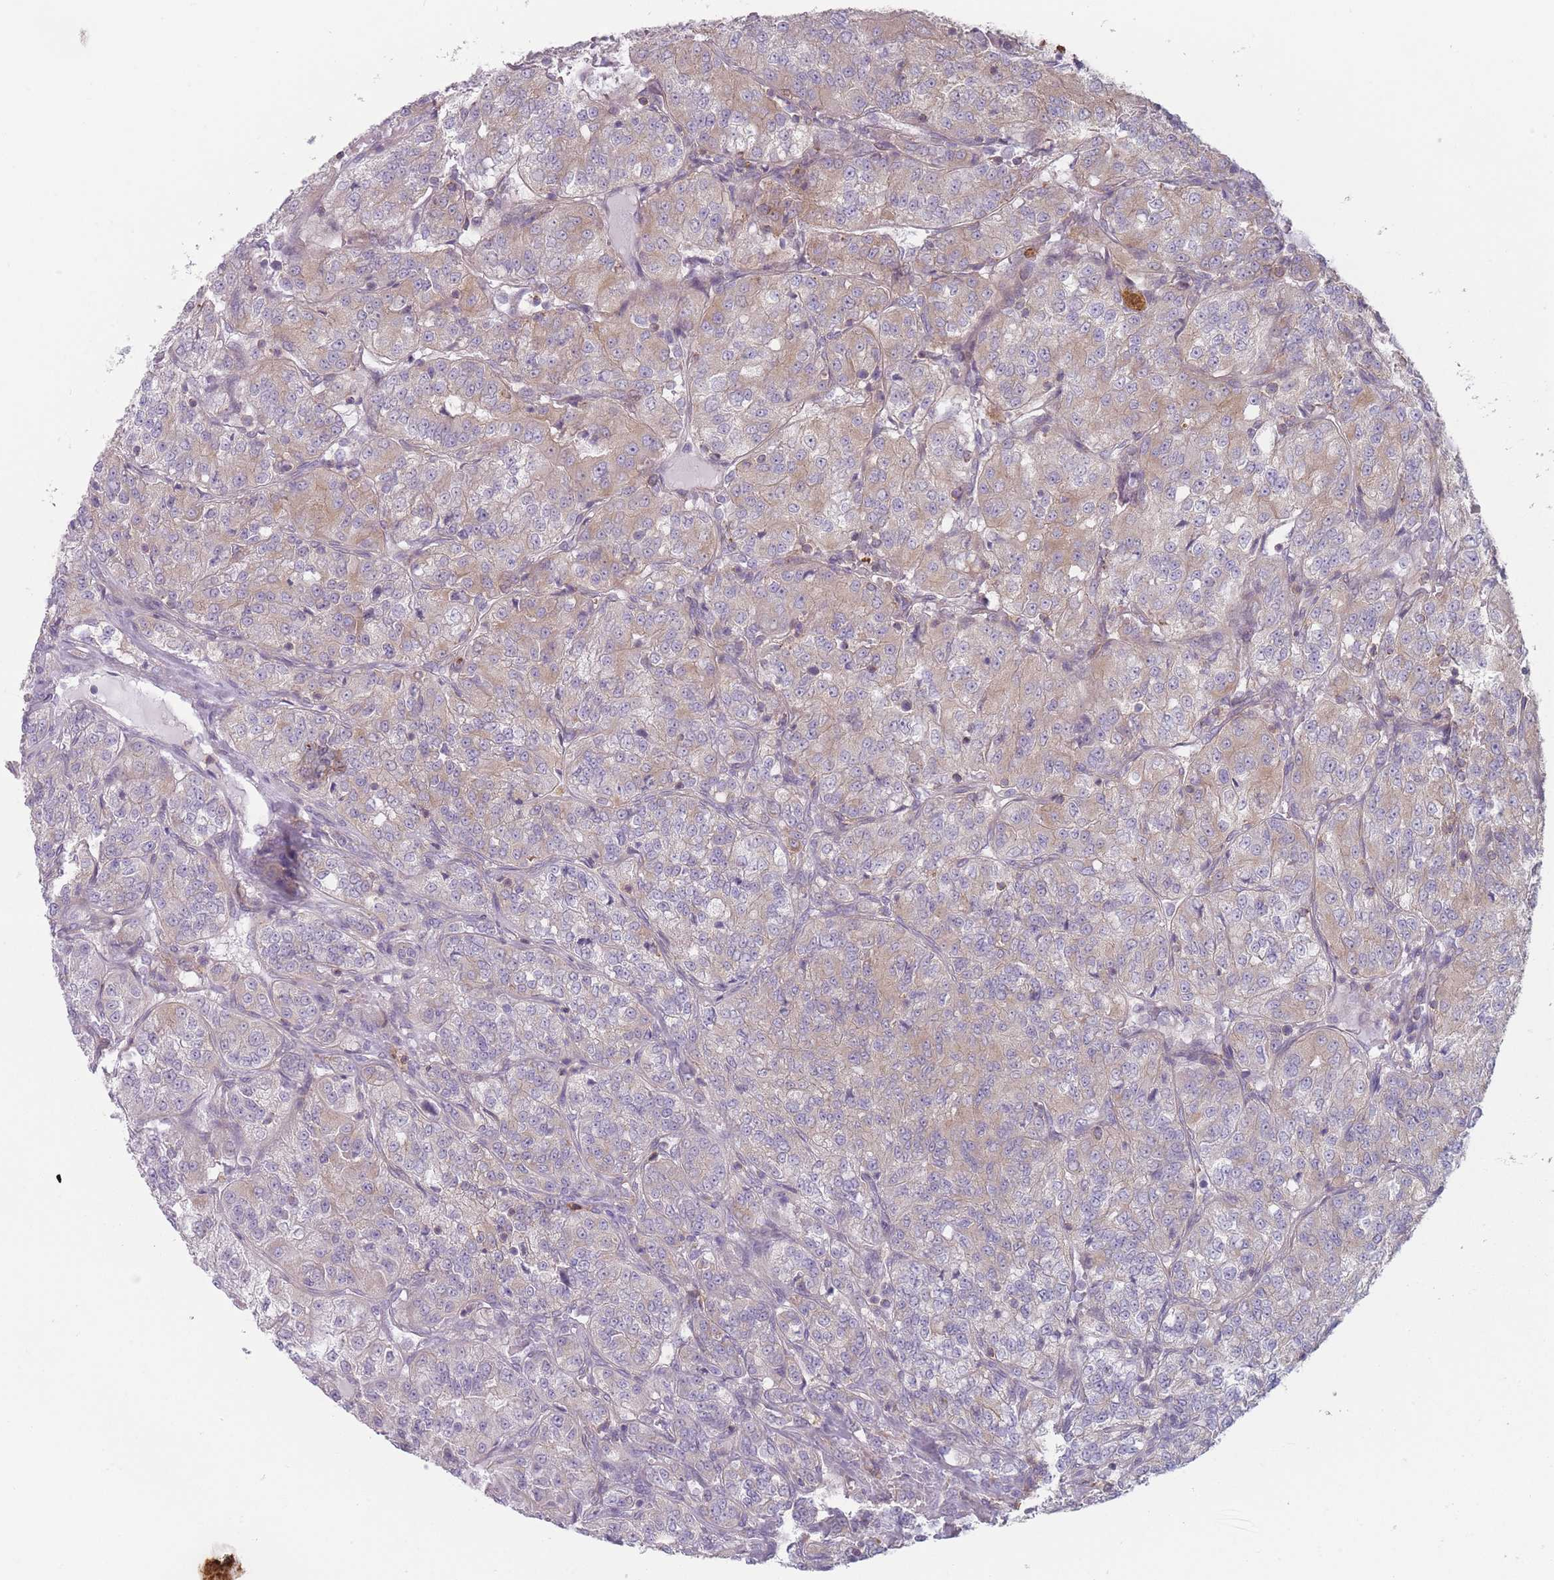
{"staining": {"intensity": "weak", "quantity": "25%-75%", "location": "cytoplasmic/membranous"}, "tissue": "renal cancer", "cell_type": "Tumor cells", "image_type": "cancer", "snomed": [{"axis": "morphology", "description": "Adenocarcinoma, NOS"}, {"axis": "topography", "description": "Kidney"}], "caption": "Adenocarcinoma (renal) stained with immunohistochemistry shows weak cytoplasmic/membranous staining in about 25%-75% of tumor cells. Using DAB (brown) and hematoxylin (blue) stains, captured at high magnification using brightfield microscopy.", "gene": "HSBP1L1", "patient": {"sex": "female", "age": 63}}